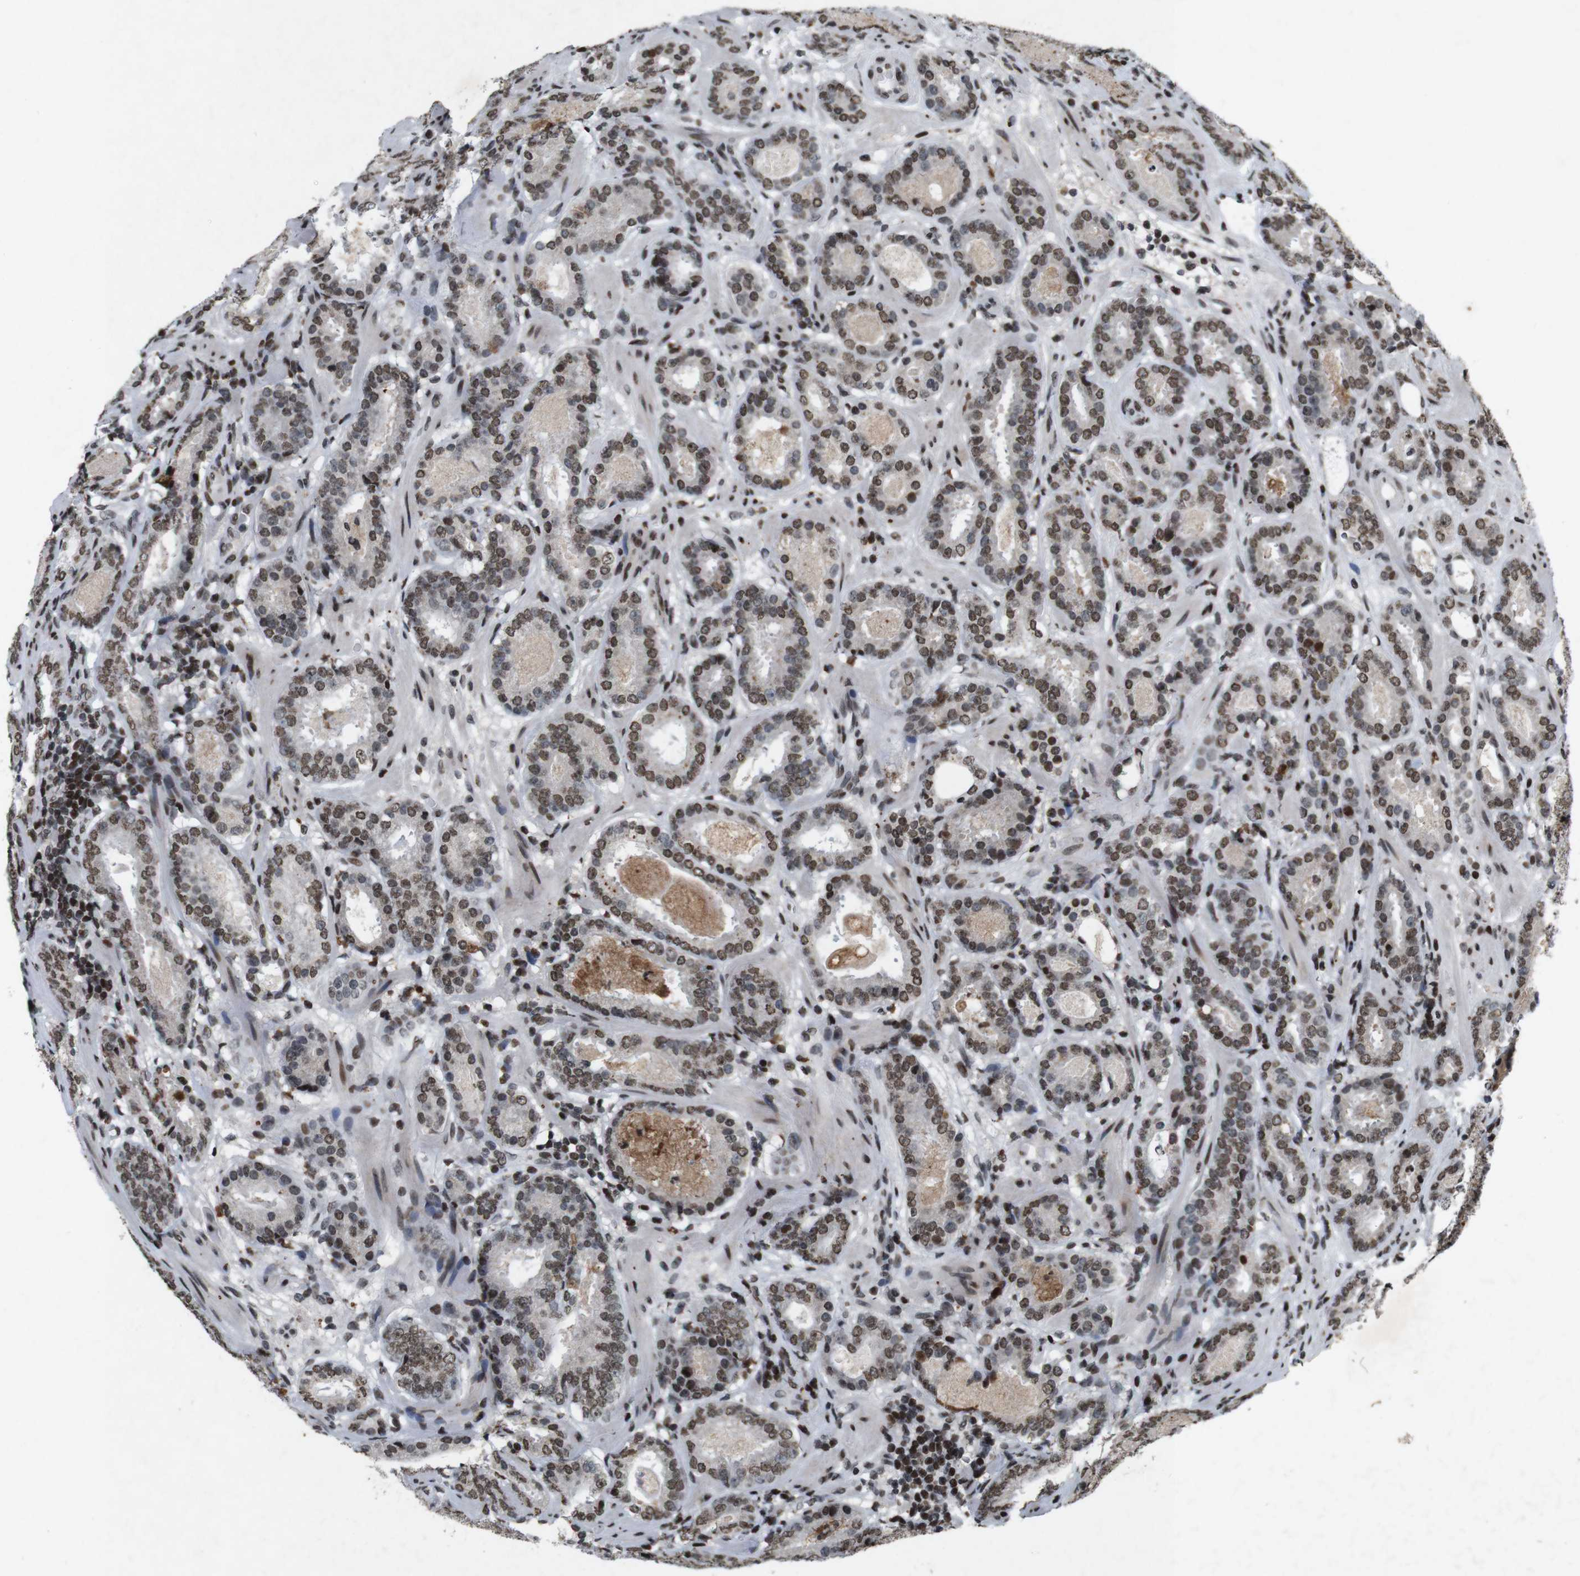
{"staining": {"intensity": "moderate", "quantity": ">75%", "location": "nuclear"}, "tissue": "prostate cancer", "cell_type": "Tumor cells", "image_type": "cancer", "snomed": [{"axis": "morphology", "description": "Adenocarcinoma, Low grade"}, {"axis": "topography", "description": "Prostate"}], "caption": "Immunohistochemistry image of neoplastic tissue: prostate cancer (adenocarcinoma (low-grade)) stained using immunohistochemistry demonstrates medium levels of moderate protein expression localized specifically in the nuclear of tumor cells, appearing as a nuclear brown color.", "gene": "MAGEH1", "patient": {"sex": "male", "age": 69}}